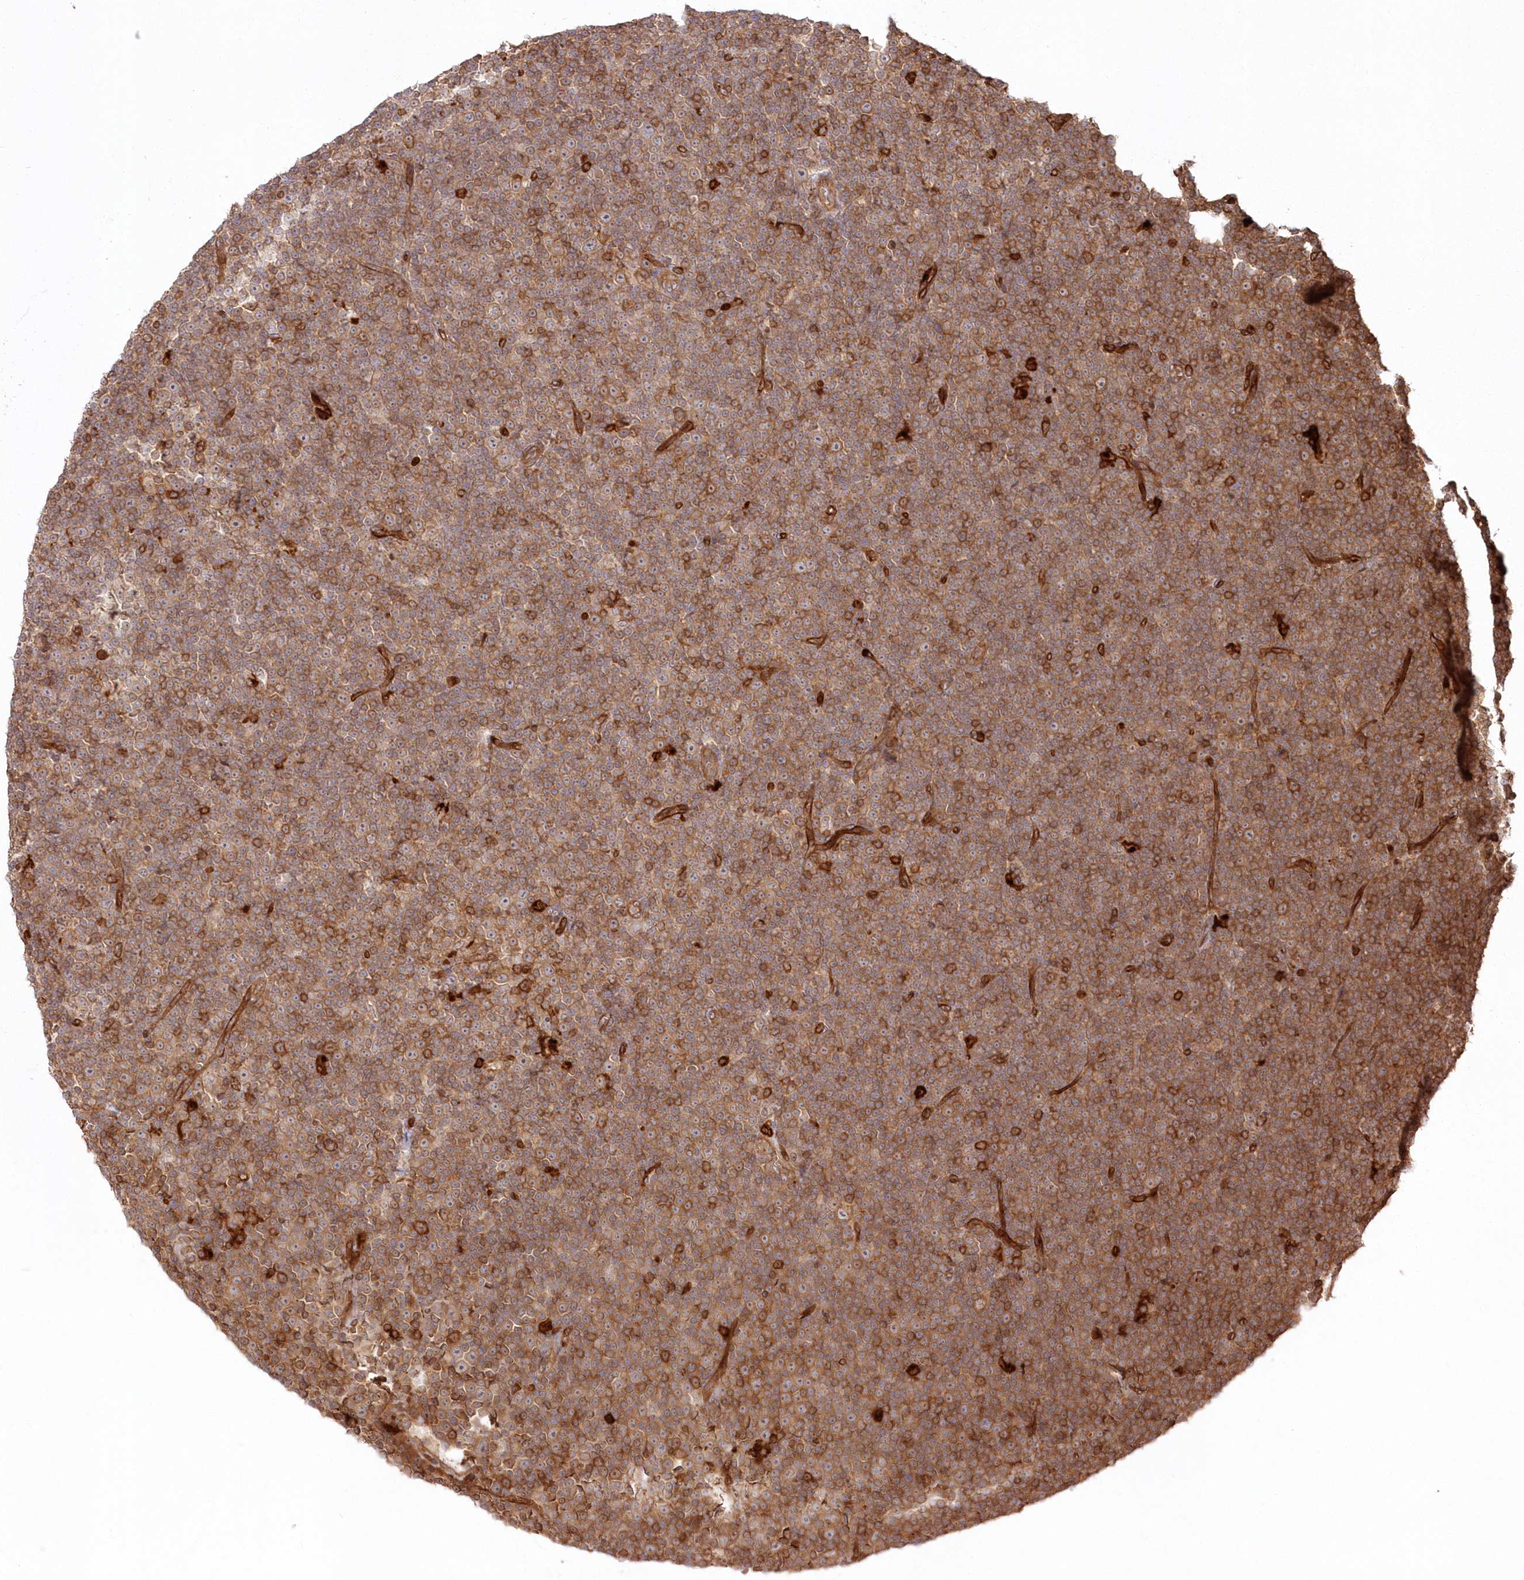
{"staining": {"intensity": "moderate", "quantity": ">75%", "location": "cytoplasmic/membranous"}, "tissue": "lymphoma", "cell_type": "Tumor cells", "image_type": "cancer", "snomed": [{"axis": "morphology", "description": "Malignant lymphoma, non-Hodgkin's type, Low grade"}, {"axis": "topography", "description": "Lymph node"}], "caption": "Approximately >75% of tumor cells in lymphoma reveal moderate cytoplasmic/membranous protein staining as visualized by brown immunohistochemical staining.", "gene": "RGCC", "patient": {"sex": "female", "age": 67}}